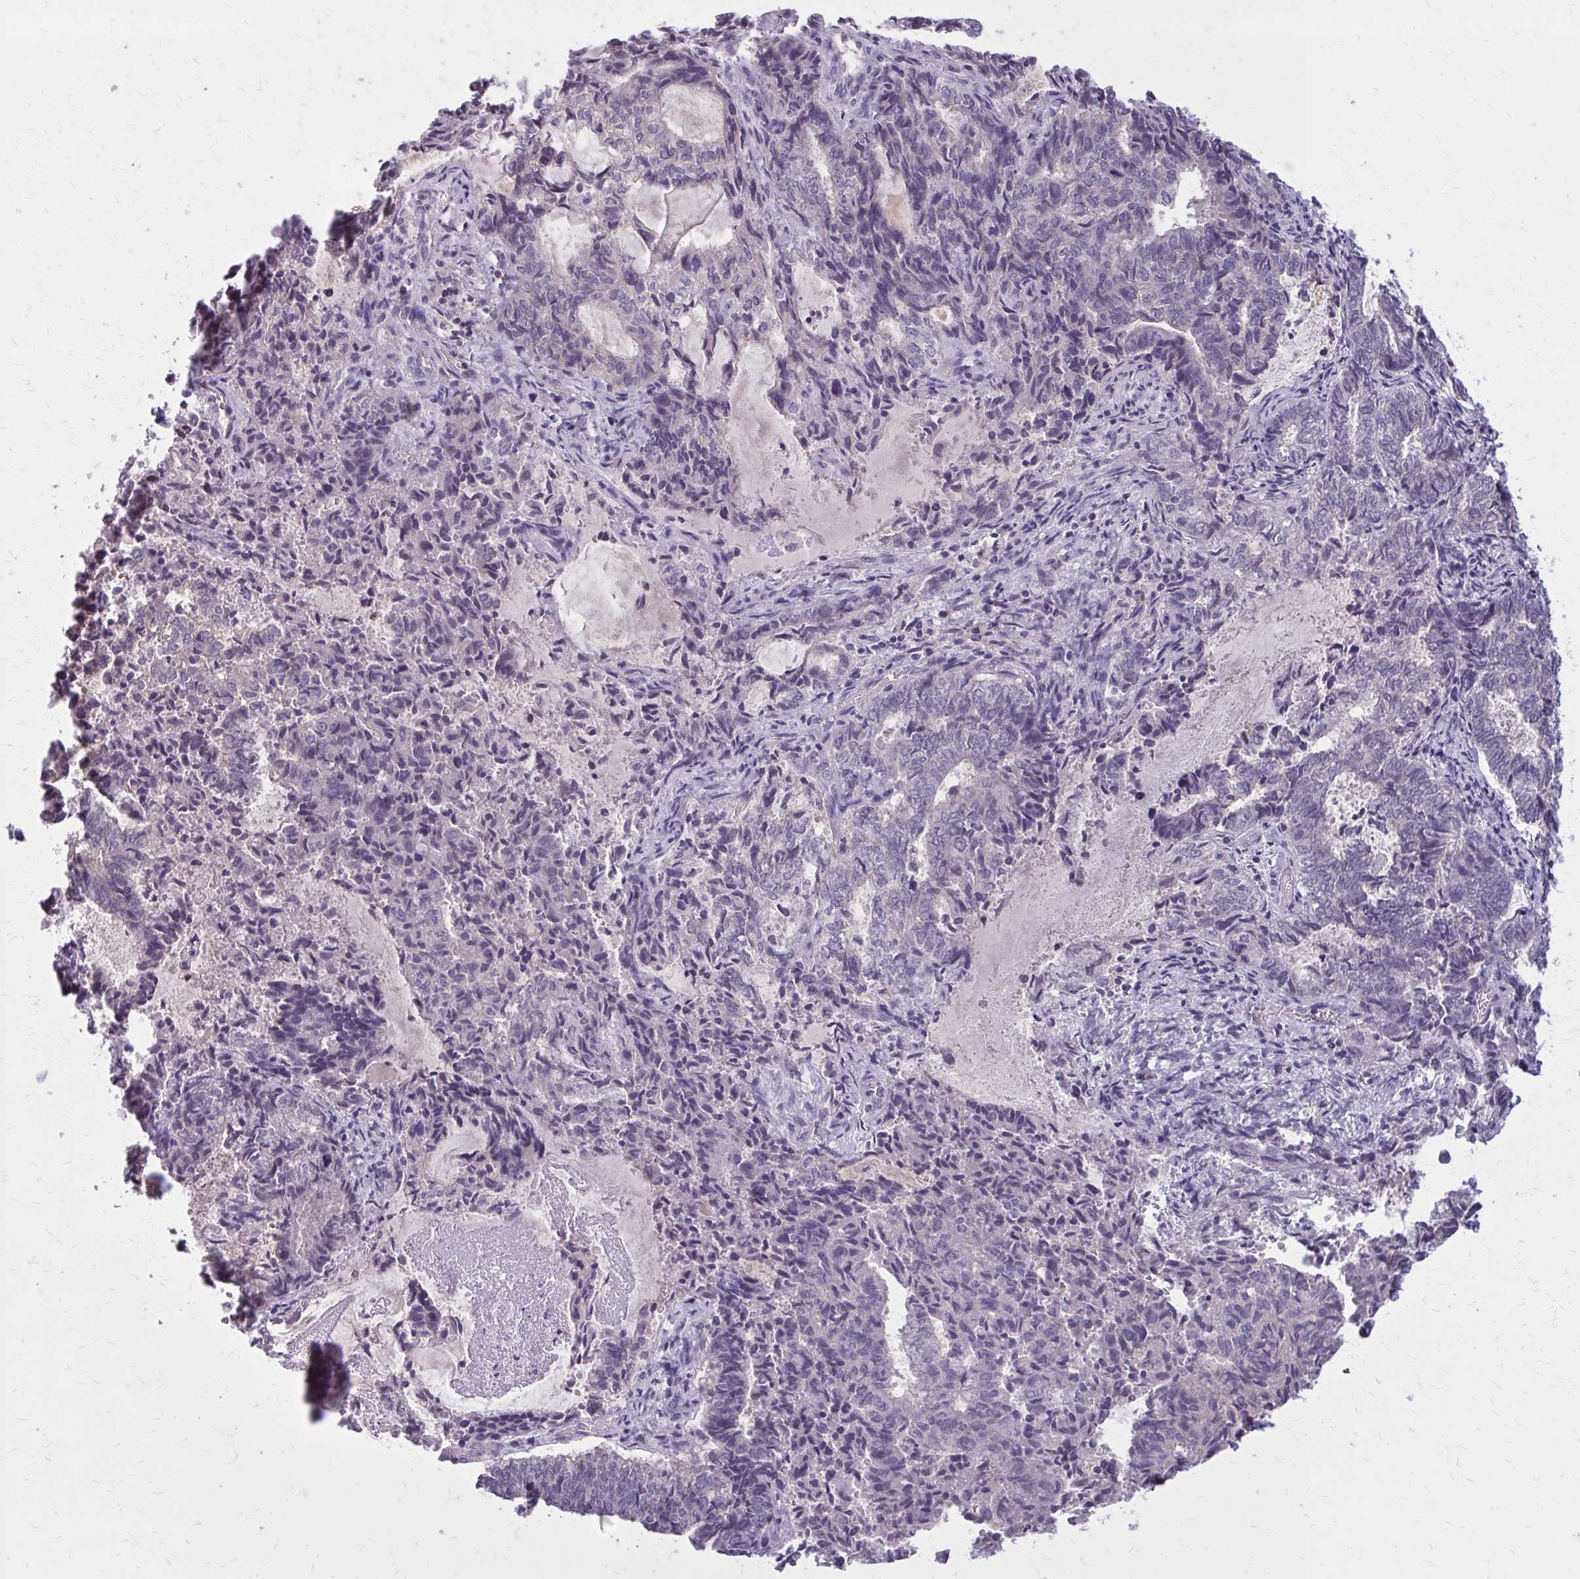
{"staining": {"intensity": "negative", "quantity": "none", "location": "none"}, "tissue": "endometrial cancer", "cell_type": "Tumor cells", "image_type": "cancer", "snomed": [{"axis": "morphology", "description": "Adenocarcinoma, NOS"}, {"axis": "topography", "description": "Endometrium"}], "caption": "IHC of human endometrial adenocarcinoma shows no staining in tumor cells.", "gene": "OR4A47", "patient": {"sex": "female", "age": 80}}